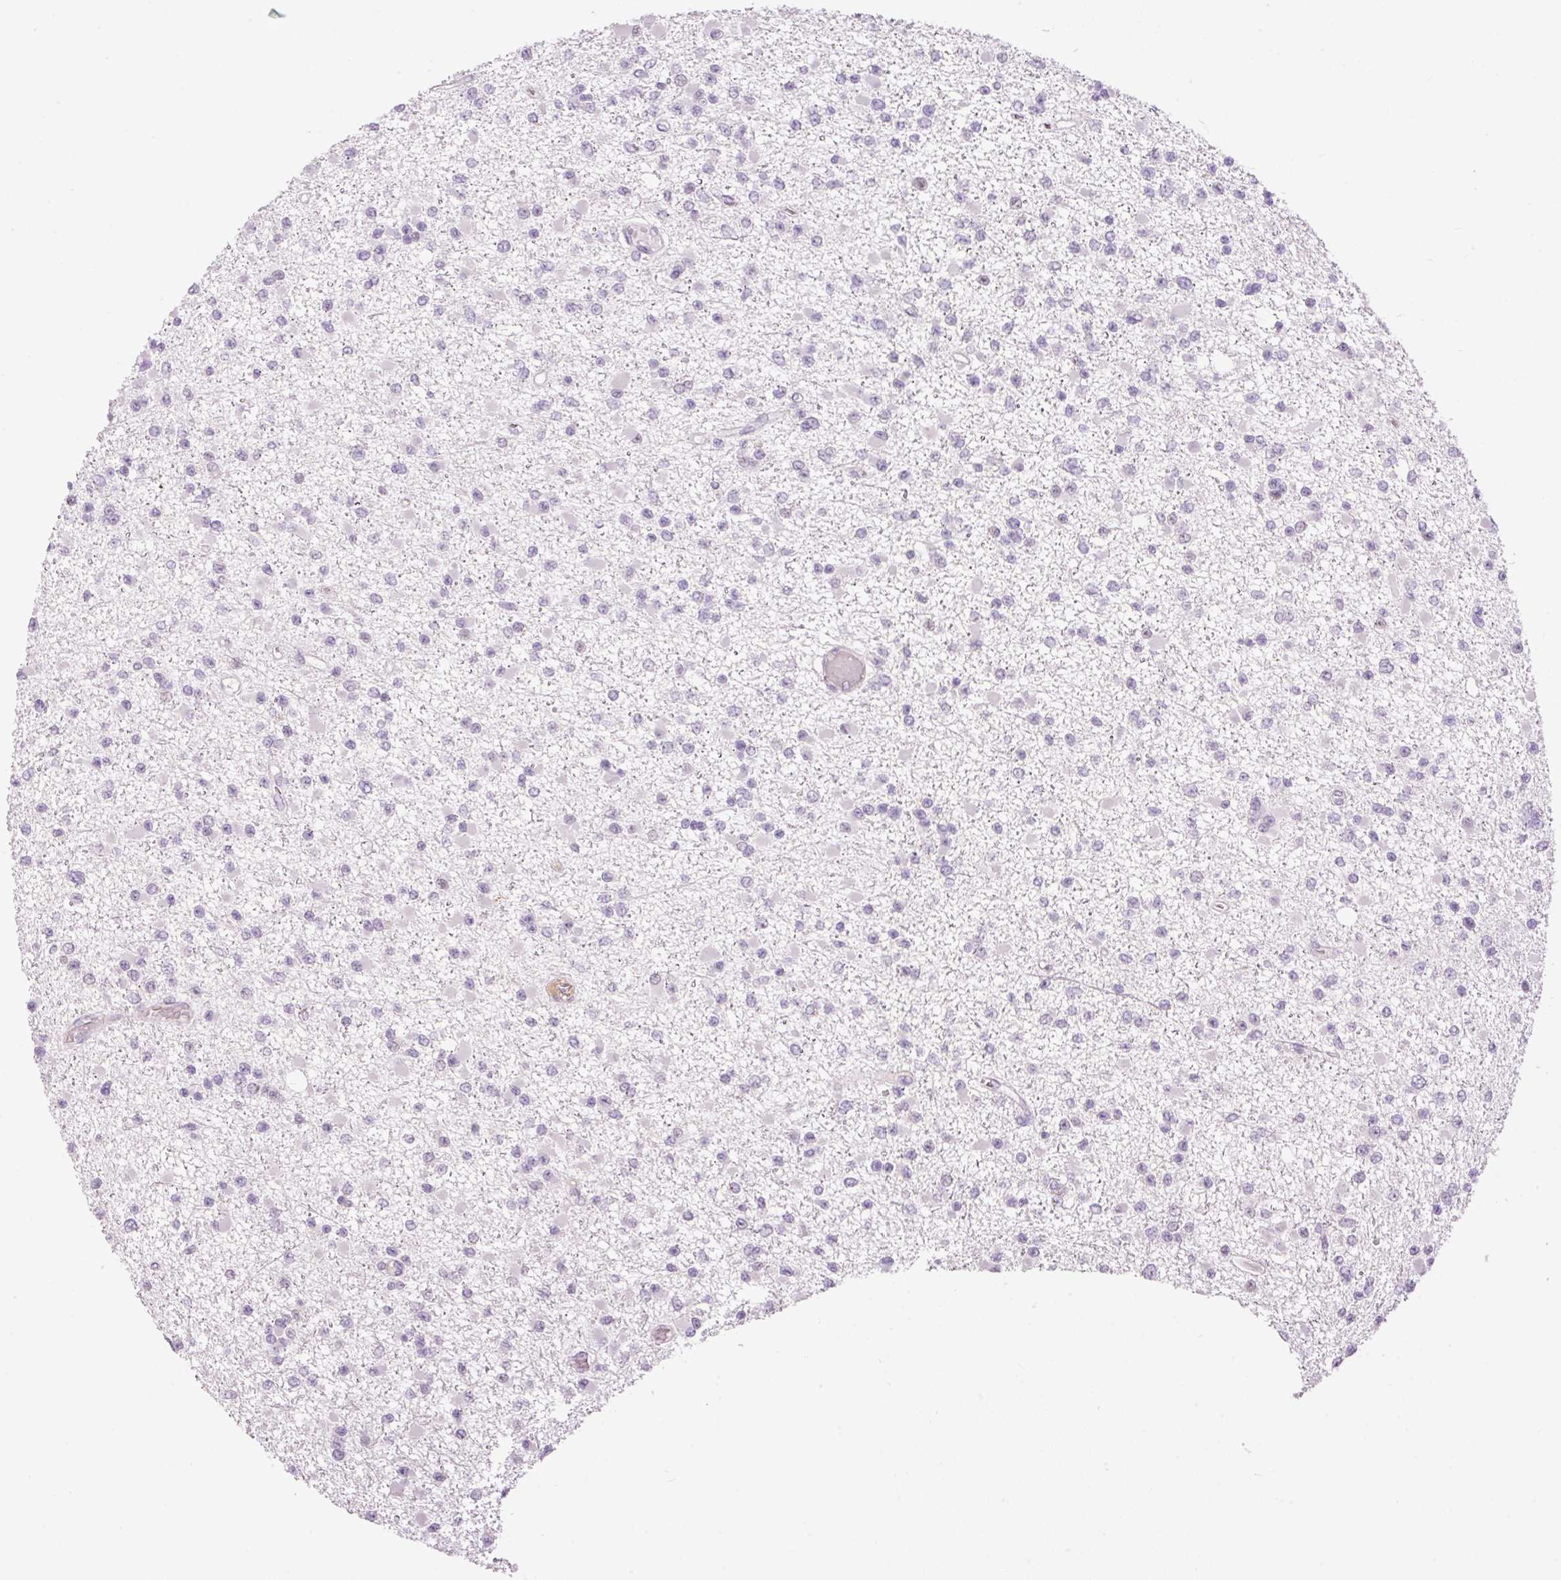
{"staining": {"intensity": "negative", "quantity": "none", "location": "none"}, "tissue": "glioma", "cell_type": "Tumor cells", "image_type": "cancer", "snomed": [{"axis": "morphology", "description": "Glioma, malignant, Low grade"}, {"axis": "topography", "description": "Brain"}], "caption": "Malignant glioma (low-grade) was stained to show a protein in brown. There is no significant positivity in tumor cells. (IHC, brightfield microscopy, high magnification).", "gene": "HNF1A", "patient": {"sex": "female", "age": 22}}